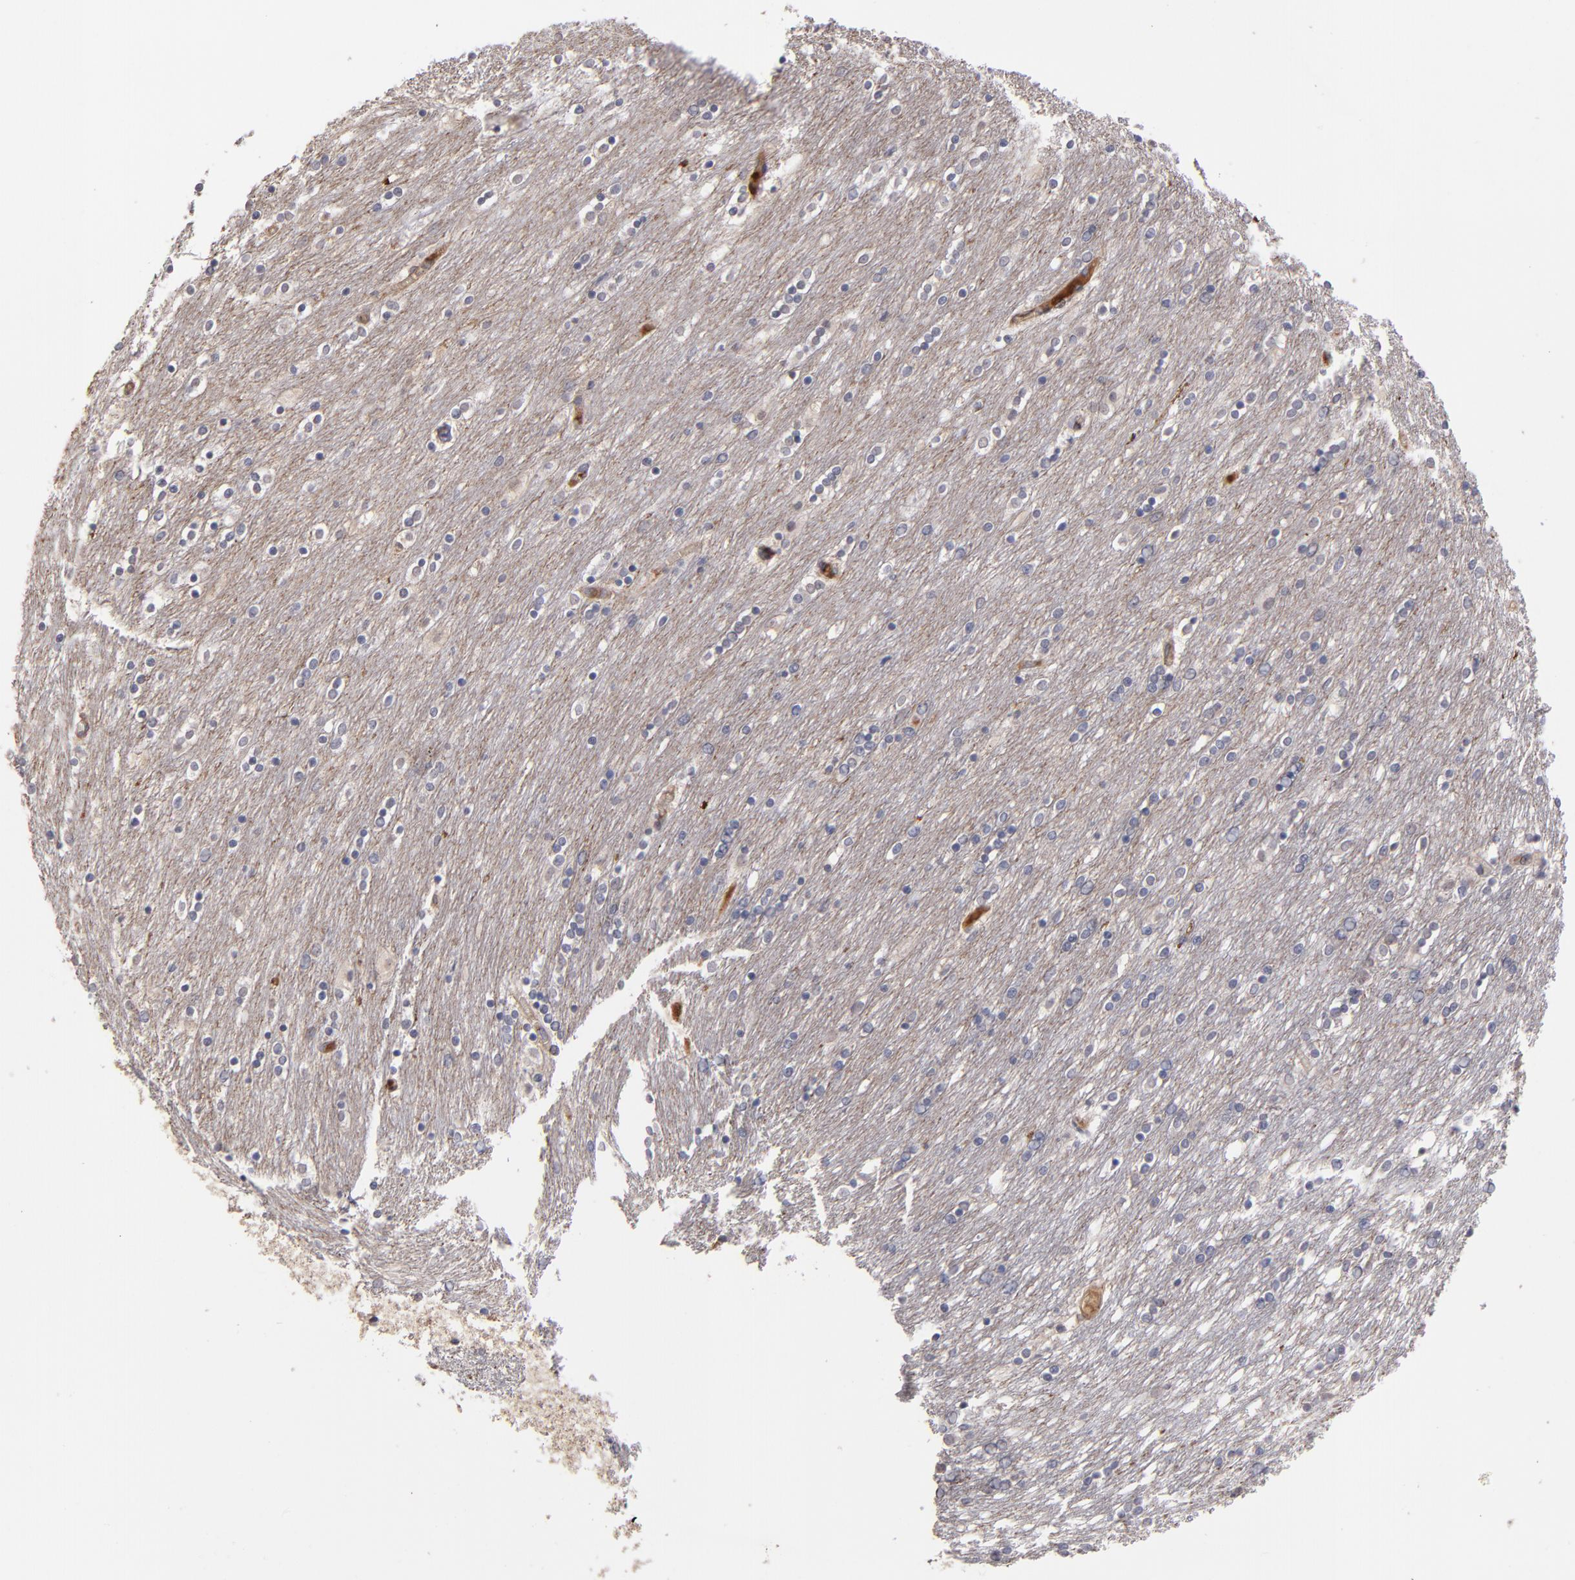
{"staining": {"intensity": "weak", "quantity": "<25%", "location": "cytoplasmic/membranous"}, "tissue": "caudate", "cell_type": "Glial cells", "image_type": "normal", "snomed": [{"axis": "morphology", "description": "Normal tissue, NOS"}, {"axis": "topography", "description": "Lateral ventricle wall"}], "caption": "Caudate was stained to show a protein in brown. There is no significant staining in glial cells. (Brightfield microscopy of DAB immunohistochemistry (IHC) at high magnification).", "gene": "SERPINA7", "patient": {"sex": "female", "age": 54}}